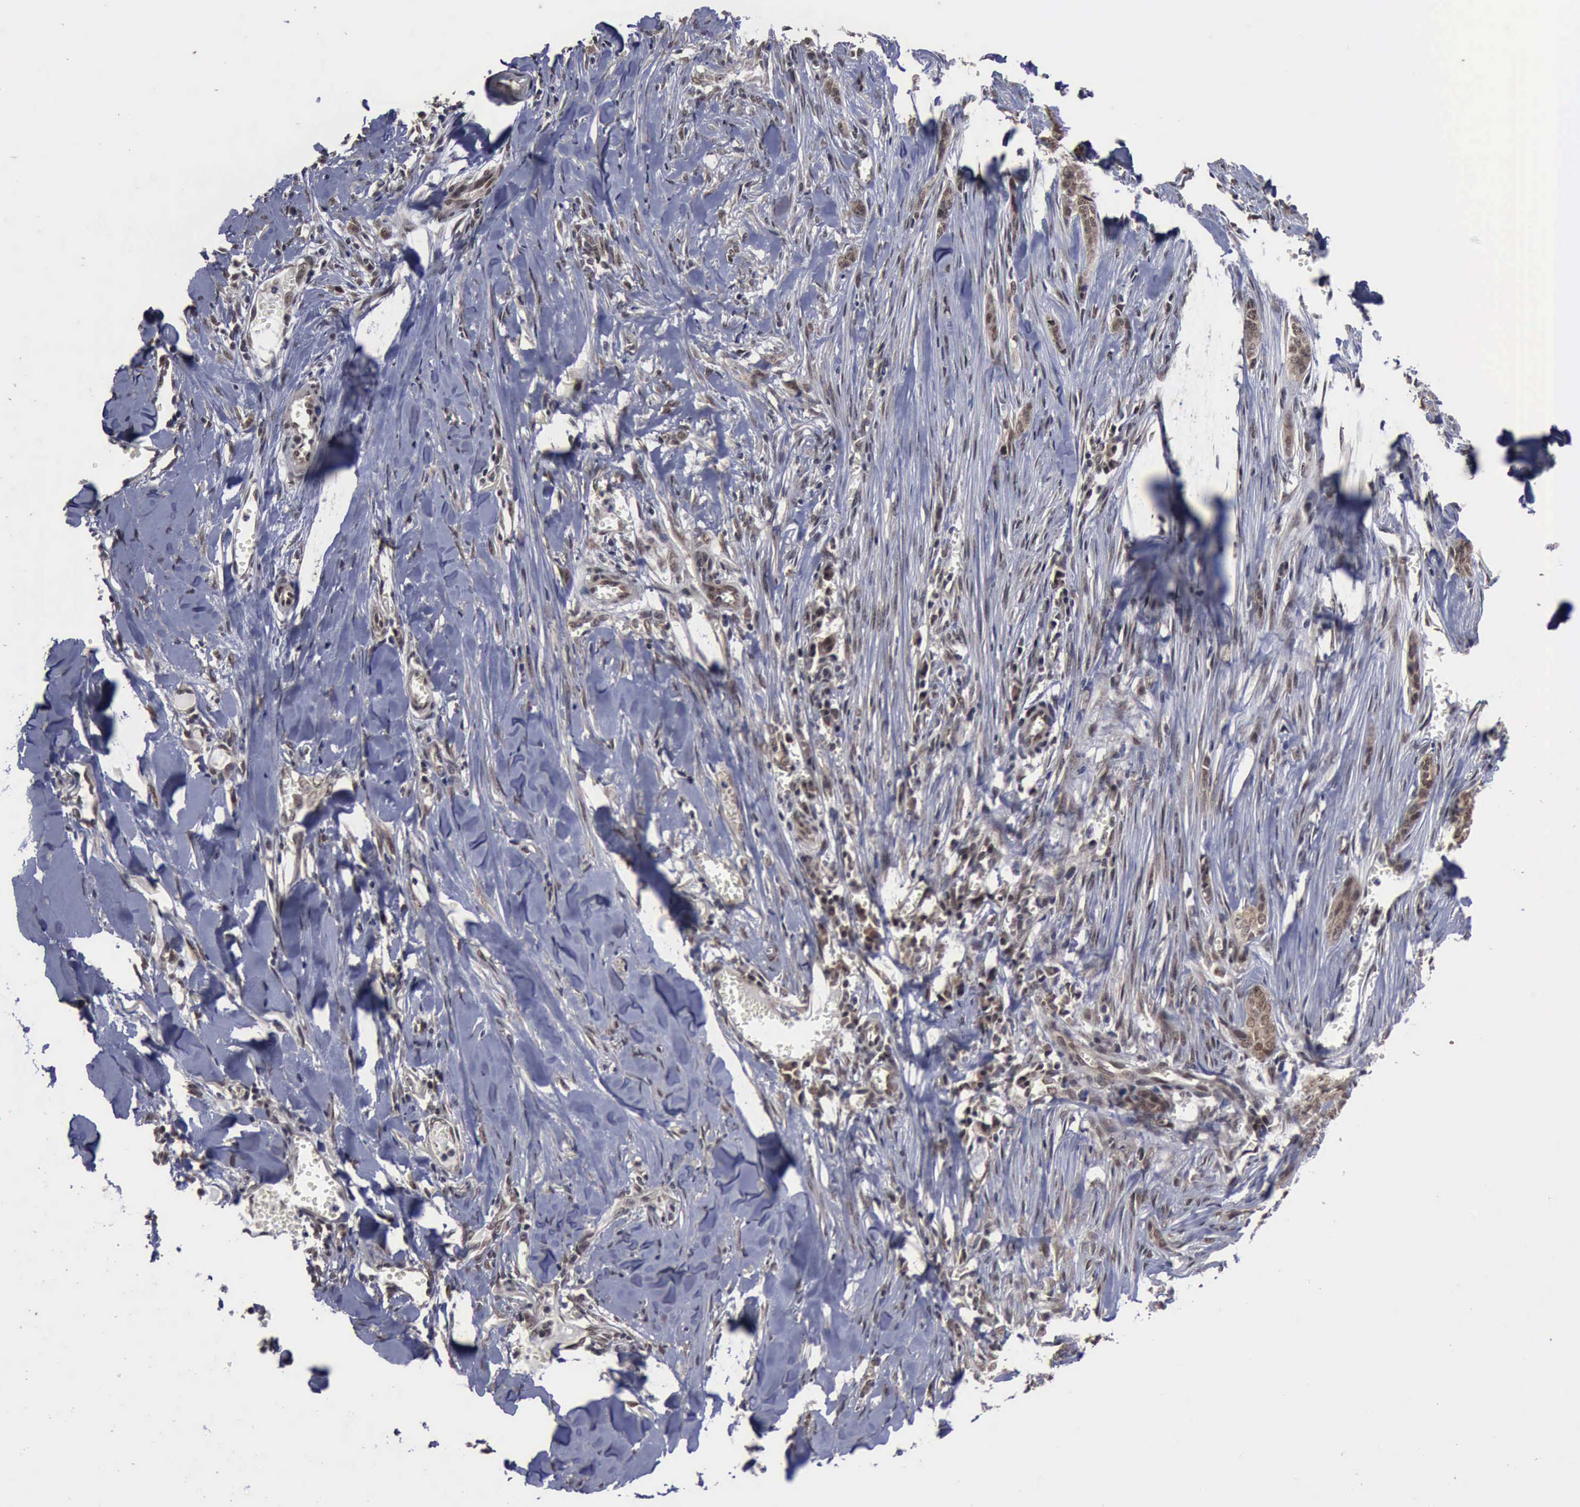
{"staining": {"intensity": "weak", "quantity": ">75%", "location": "cytoplasmic/membranous"}, "tissue": "skin cancer", "cell_type": "Tumor cells", "image_type": "cancer", "snomed": [{"axis": "morphology", "description": "Normal tissue, NOS"}, {"axis": "morphology", "description": "Basal cell carcinoma"}, {"axis": "topography", "description": "Skin"}], "caption": "This photomicrograph exhibits IHC staining of skin cancer, with low weak cytoplasmic/membranous staining in about >75% of tumor cells.", "gene": "RTCB", "patient": {"sex": "female", "age": 65}}